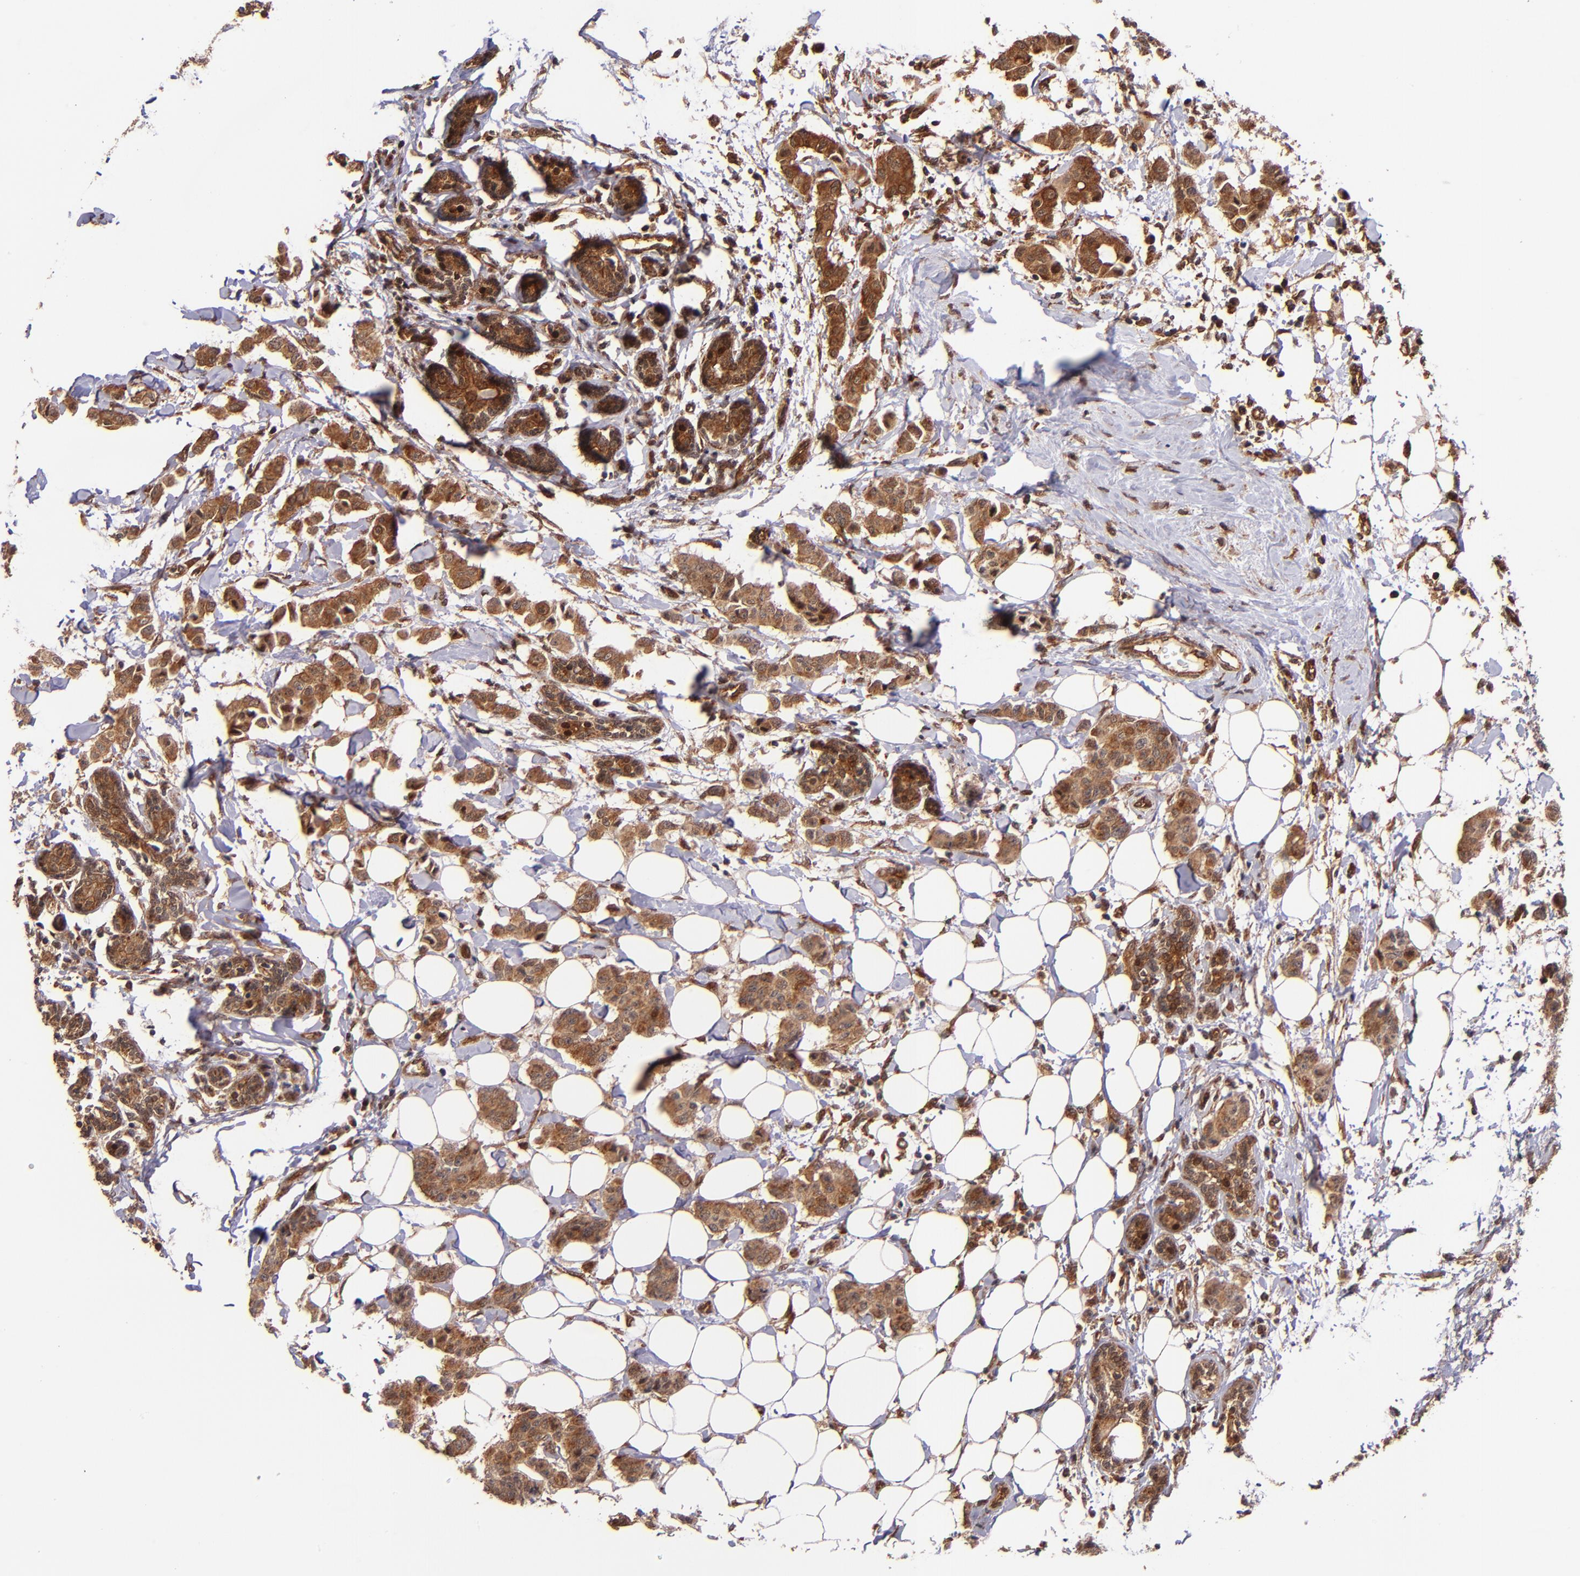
{"staining": {"intensity": "strong", "quantity": ">75%", "location": "cytoplasmic/membranous"}, "tissue": "breast cancer", "cell_type": "Tumor cells", "image_type": "cancer", "snomed": [{"axis": "morphology", "description": "Duct carcinoma"}, {"axis": "topography", "description": "Breast"}], "caption": "Brown immunohistochemical staining in breast cancer displays strong cytoplasmic/membranous staining in approximately >75% of tumor cells.", "gene": "STX8", "patient": {"sex": "female", "age": 40}}